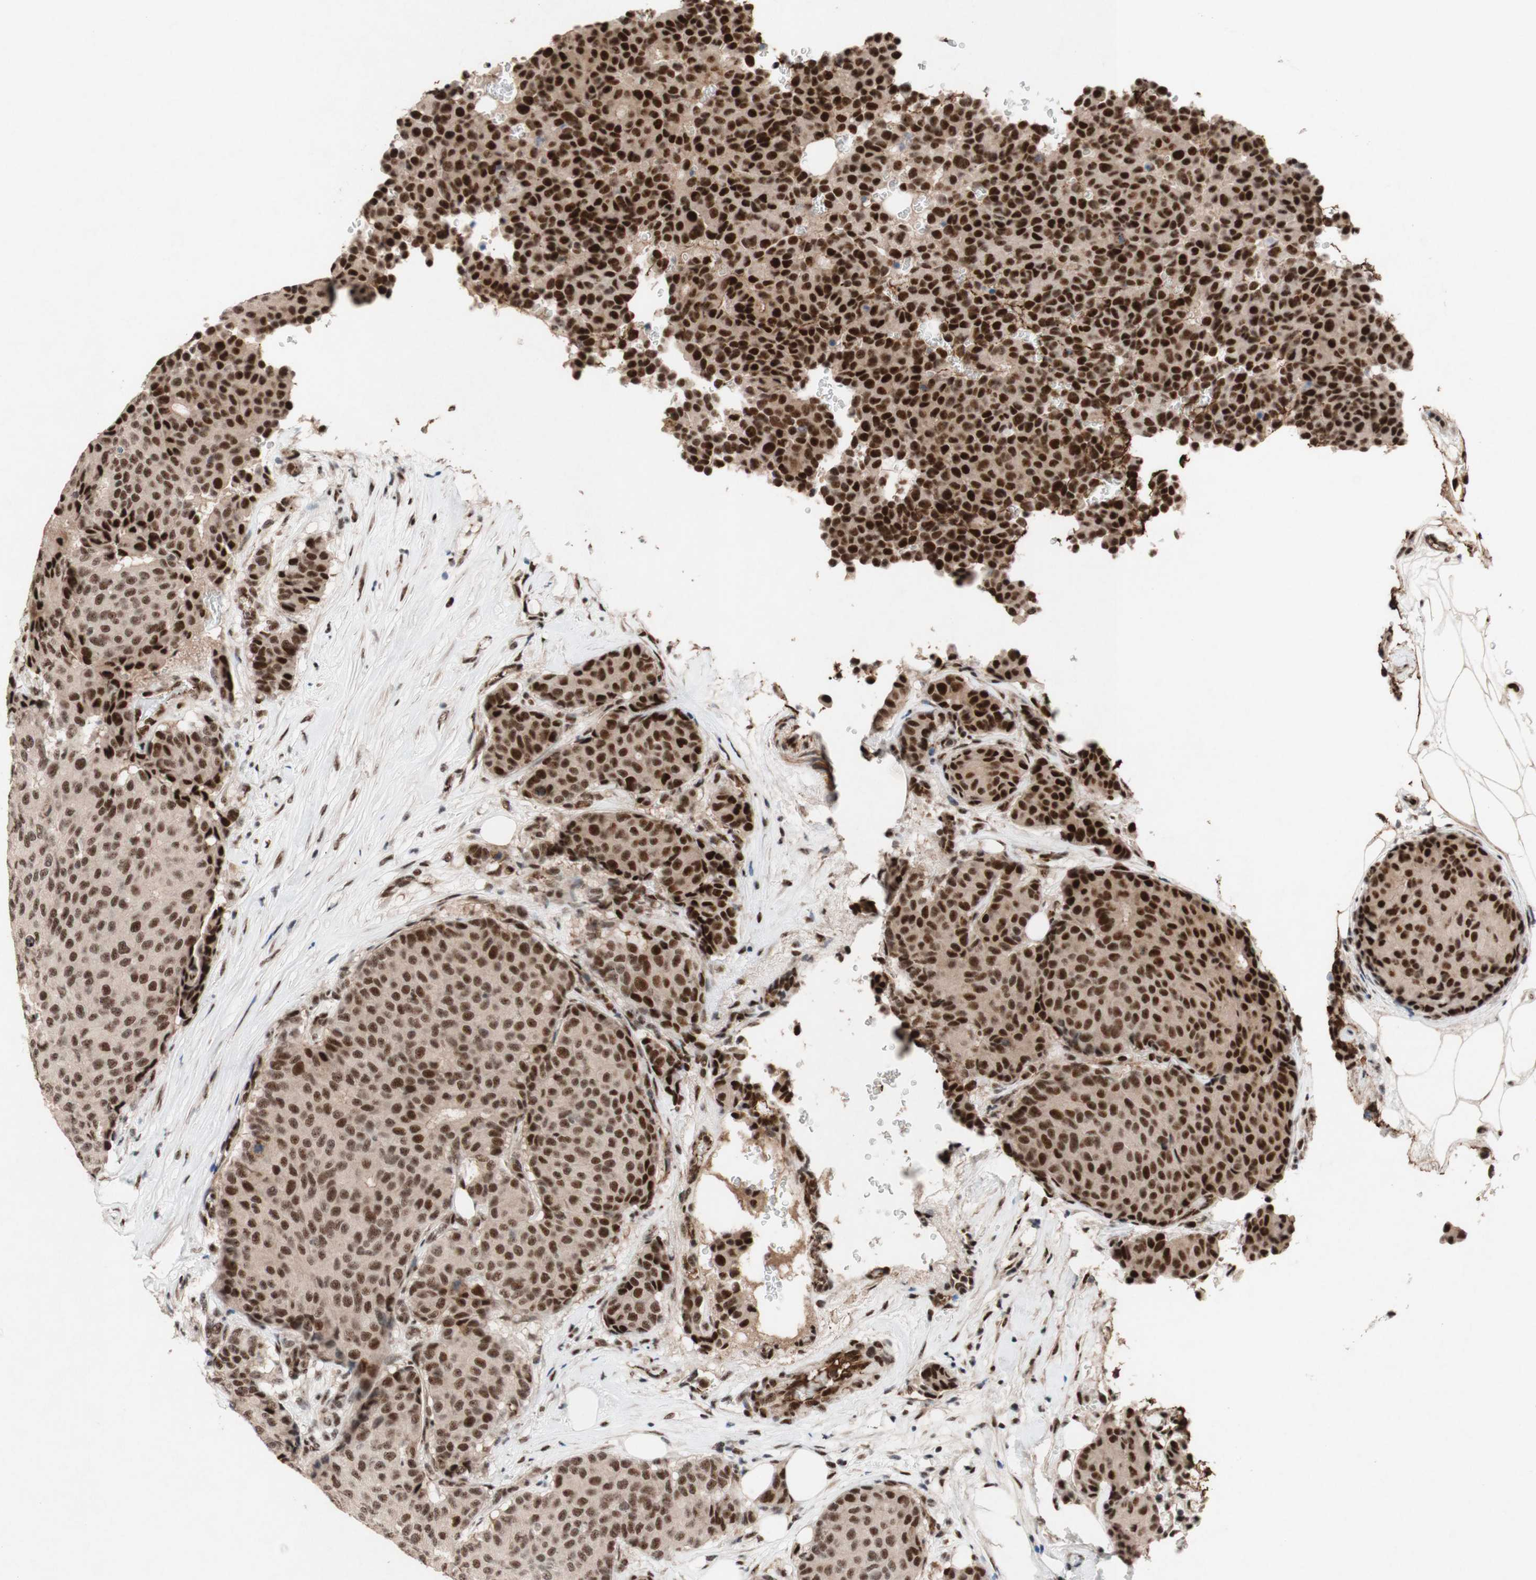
{"staining": {"intensity": "strong", "quantity": ">75%", "location": "nuclear"}, "tissue": "breast cancer", "cell_type": "Tumor cells", "image_type": "cancer", "snomed": [{"axis": "morphology", "description": "Duct carcinoma"}, {"axis": "topography", "description": "Breast"}], "caption": "Immunohistochemical staining of human breast cancer demonstrates strong nuclear protein staining in approximately >75% of tumor cells.", "gene": "TLE1", "patient": {"sex": "female", "age": 75}}